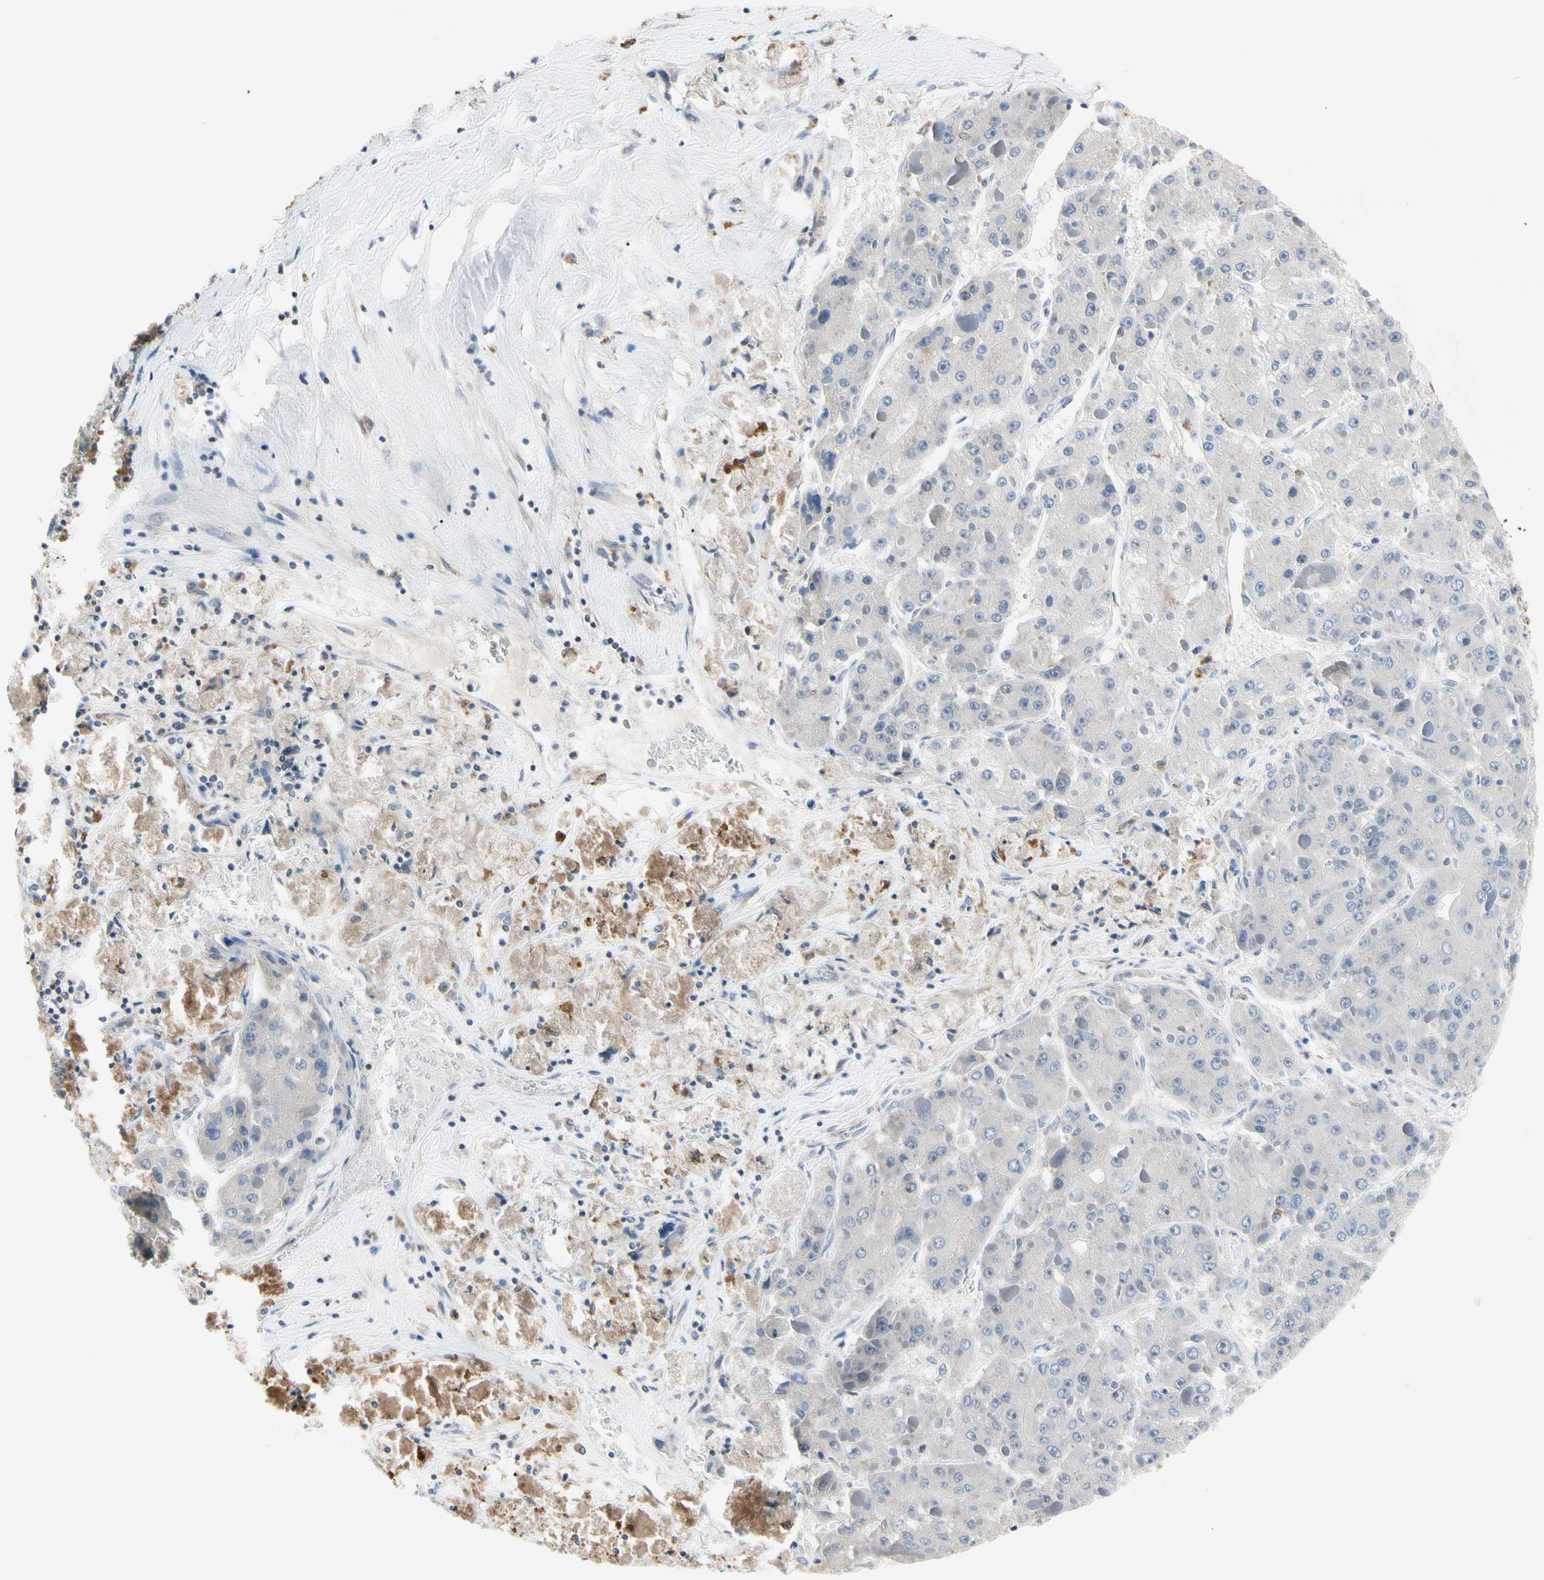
{"staining": {"intensity": "negative", "quantity": "none", "location": "none"}, "tissue": "liver cancer", "cell_type": "Tumor cells", "image_type": "cancer", "snomed": [{"axis": "morphology", "description": "Carcinoma, Hepatocellular, NOS"}, {"axis": "topography", "description": "Liver"}], "caption": "IHC of hepatocellular carcinoma (liver) demonstrates no expression in tumor cells.", "gene": "GAS6", "patient": {"sex": "female", "age": 73}}